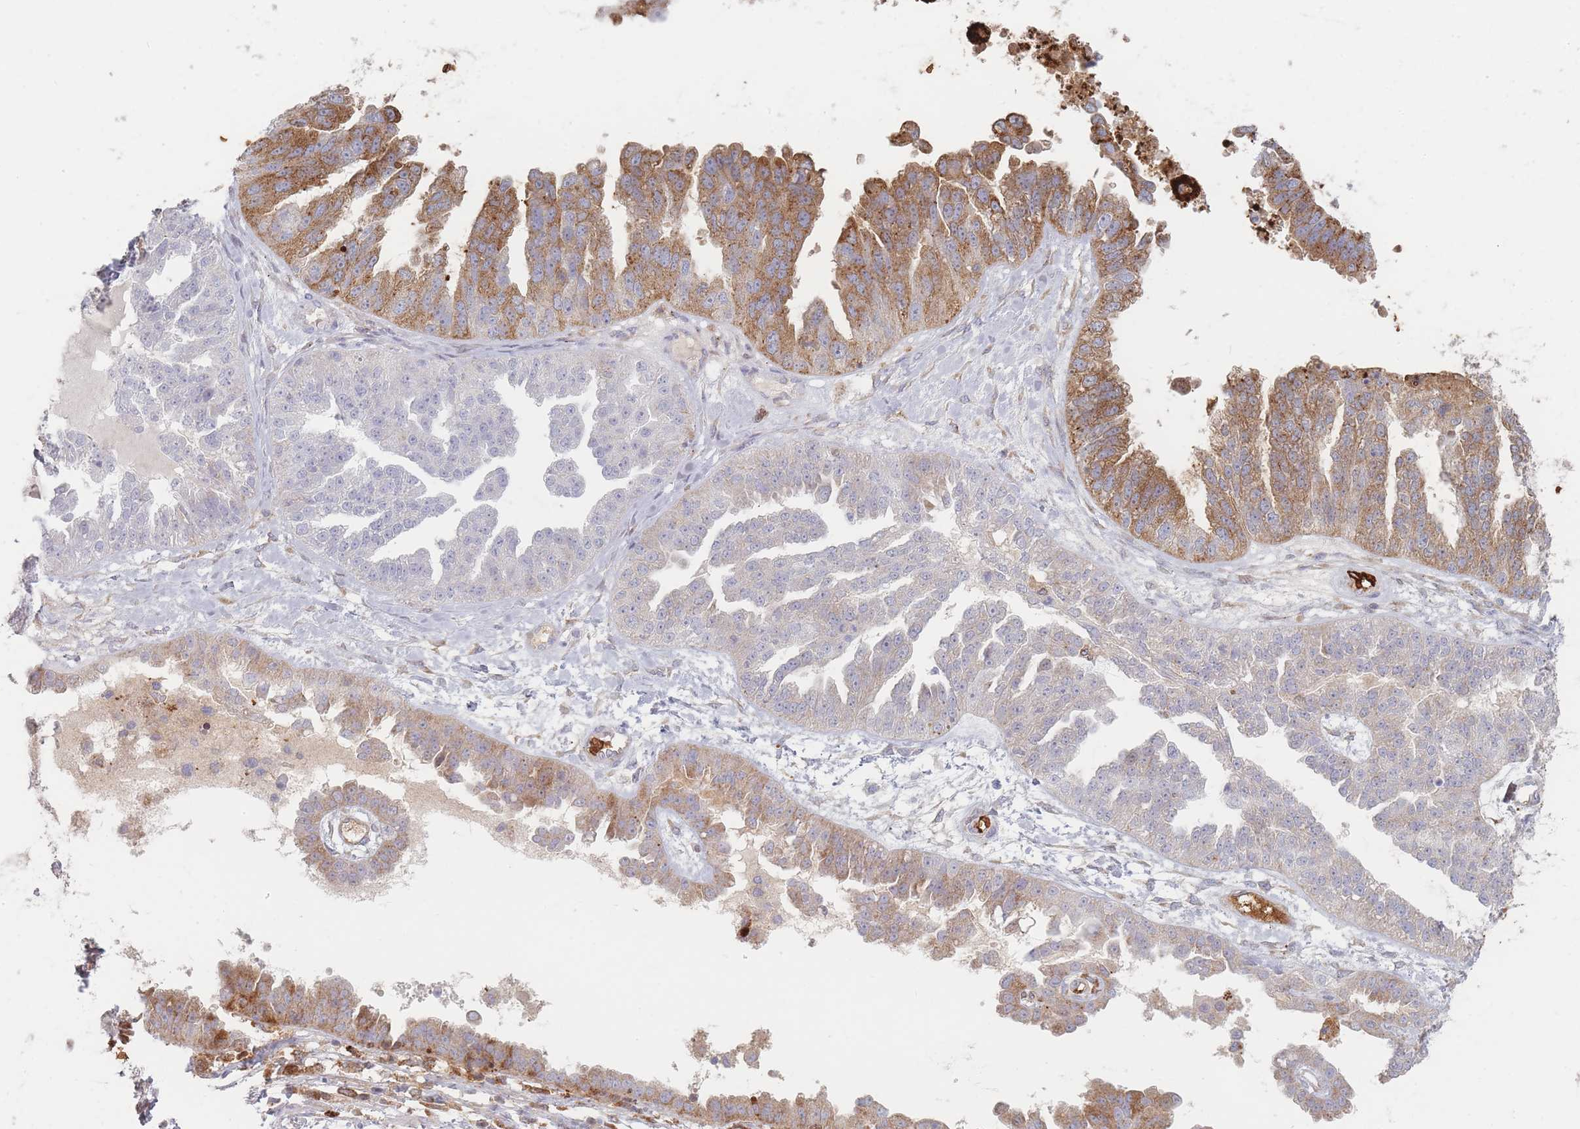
{"staining": {"intensity": "moderate", "quantity": "25%-75%", "location": "cytoplasmic/membranous"}, "tissue": "ovarian cancer", "cell_type": "Tumor cells", "image_type": "cancer", "snomed": [{"axis": "morphology", "description": "Cystadenocarcinoma, serous, NOS"}, {"axis": "topography", "description": "Ovary"}], "caption": "Protein staining by immunohistochemistry reveals moderate cytoplasmic/membranous expression in about 25%-75% of tumor cells in ovarian cancer (serous cystadenocarcinoma). (DAB (3,3'-diaminobenzidine) = brown stain, brightfield microscopy at high magnification).", "gene": "SLC2A6", "patient": {"sex": "female", "age": 58}}